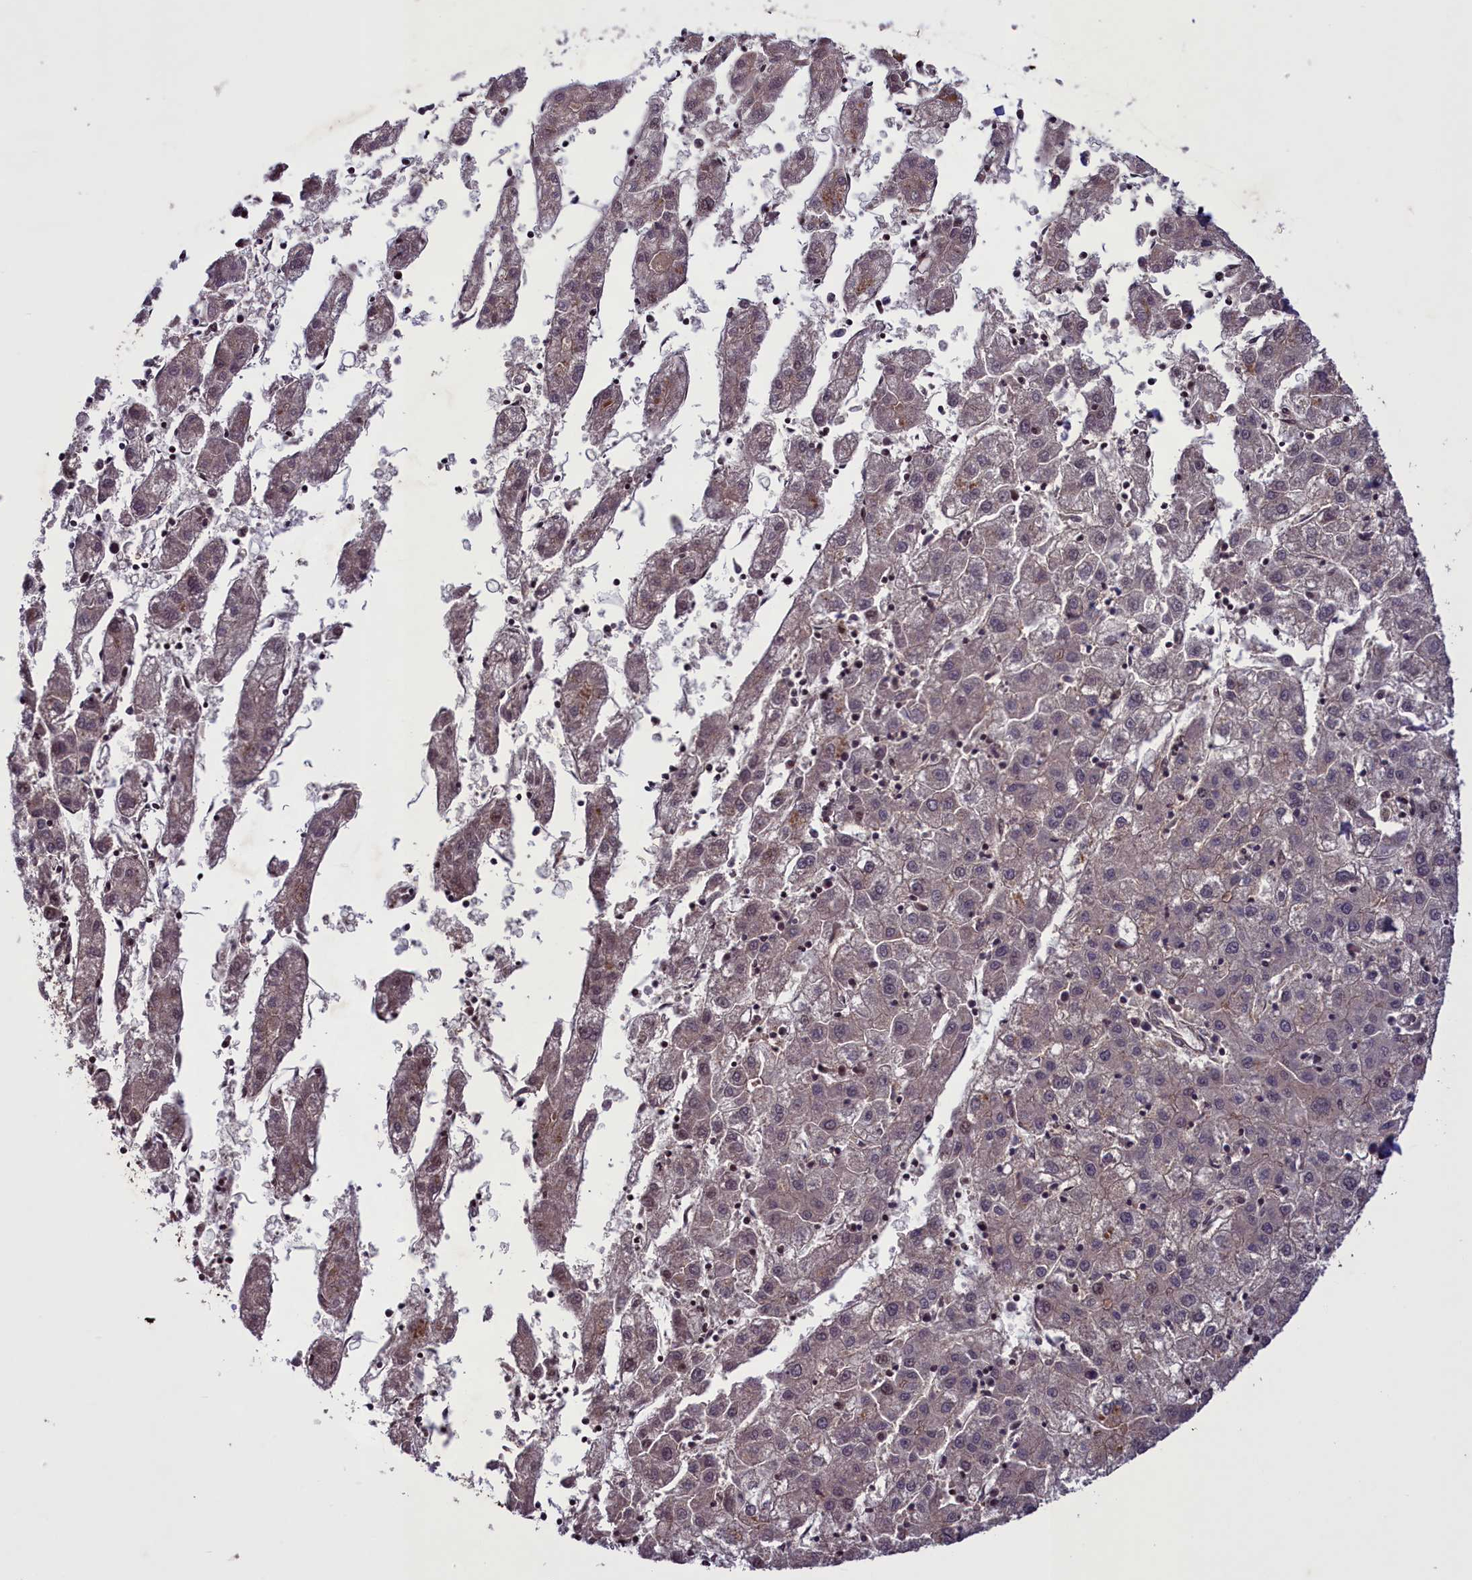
{"staining": {"intensity": "weak", "quantity": "<25%", "location": "cytoplasmic/membranous,nuclear"}, "tissue": "liver cancer", "cell_type": "Tumor cells", "image_type": "cancer", "snomed": [{"axis": "morphology", "description": "Carcinoma, Hepatocellular, NOS"}, {"axis": "topography", "description": "Liver"}], "caption": "High magnification brightfield microscopy of liver cancer (hepatocellular carcinoma) stained with DAB (3,3'-diaminobenzidine) (brown) and counterstained with hematoxylin (blue): tumor cells show no significant positivity.", "gene": "MAN2C1", "patient": {"sex": "male", "age": 72}}